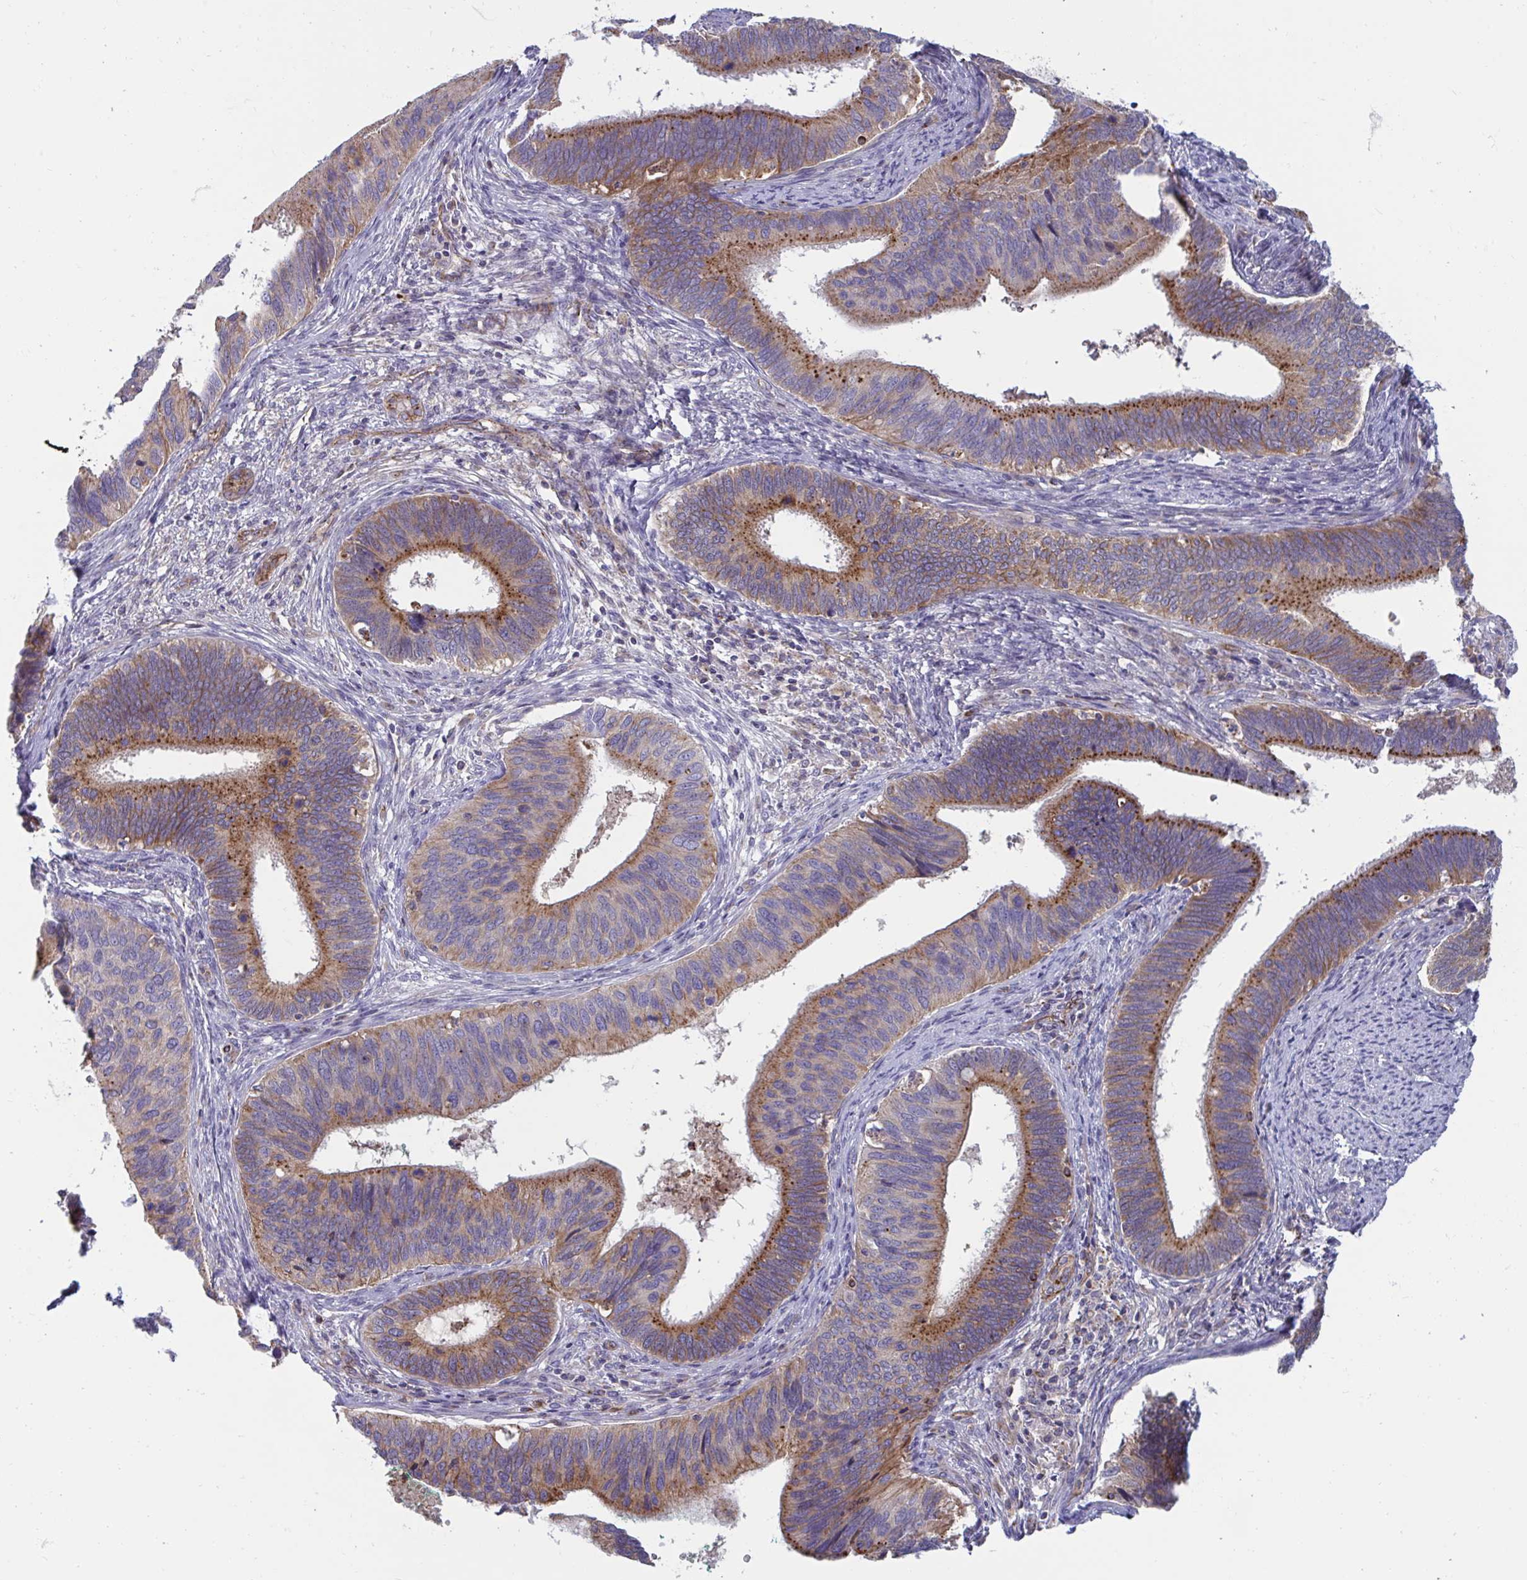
{"staining": {"intensity": "moderate", "quantity": ">75%", "location": "cytoplasmic/membranous"}, "tissue": "cervical cancer", "cell_type": "Tumor cells", "image_type": "cancer", "snomed": [{"axis": "morphology", "description": "Adenocarcinoma, NOS"}, {"axis": "topography", "description": "Cervix"}], "caption": "A brown stain shows moderate cytoplasmic/membranous staining of a protein in cervical adenocarcinoma tumor cells.", "gene": "SLC9A6", "patient": {"sex": "female", "age": 42}}